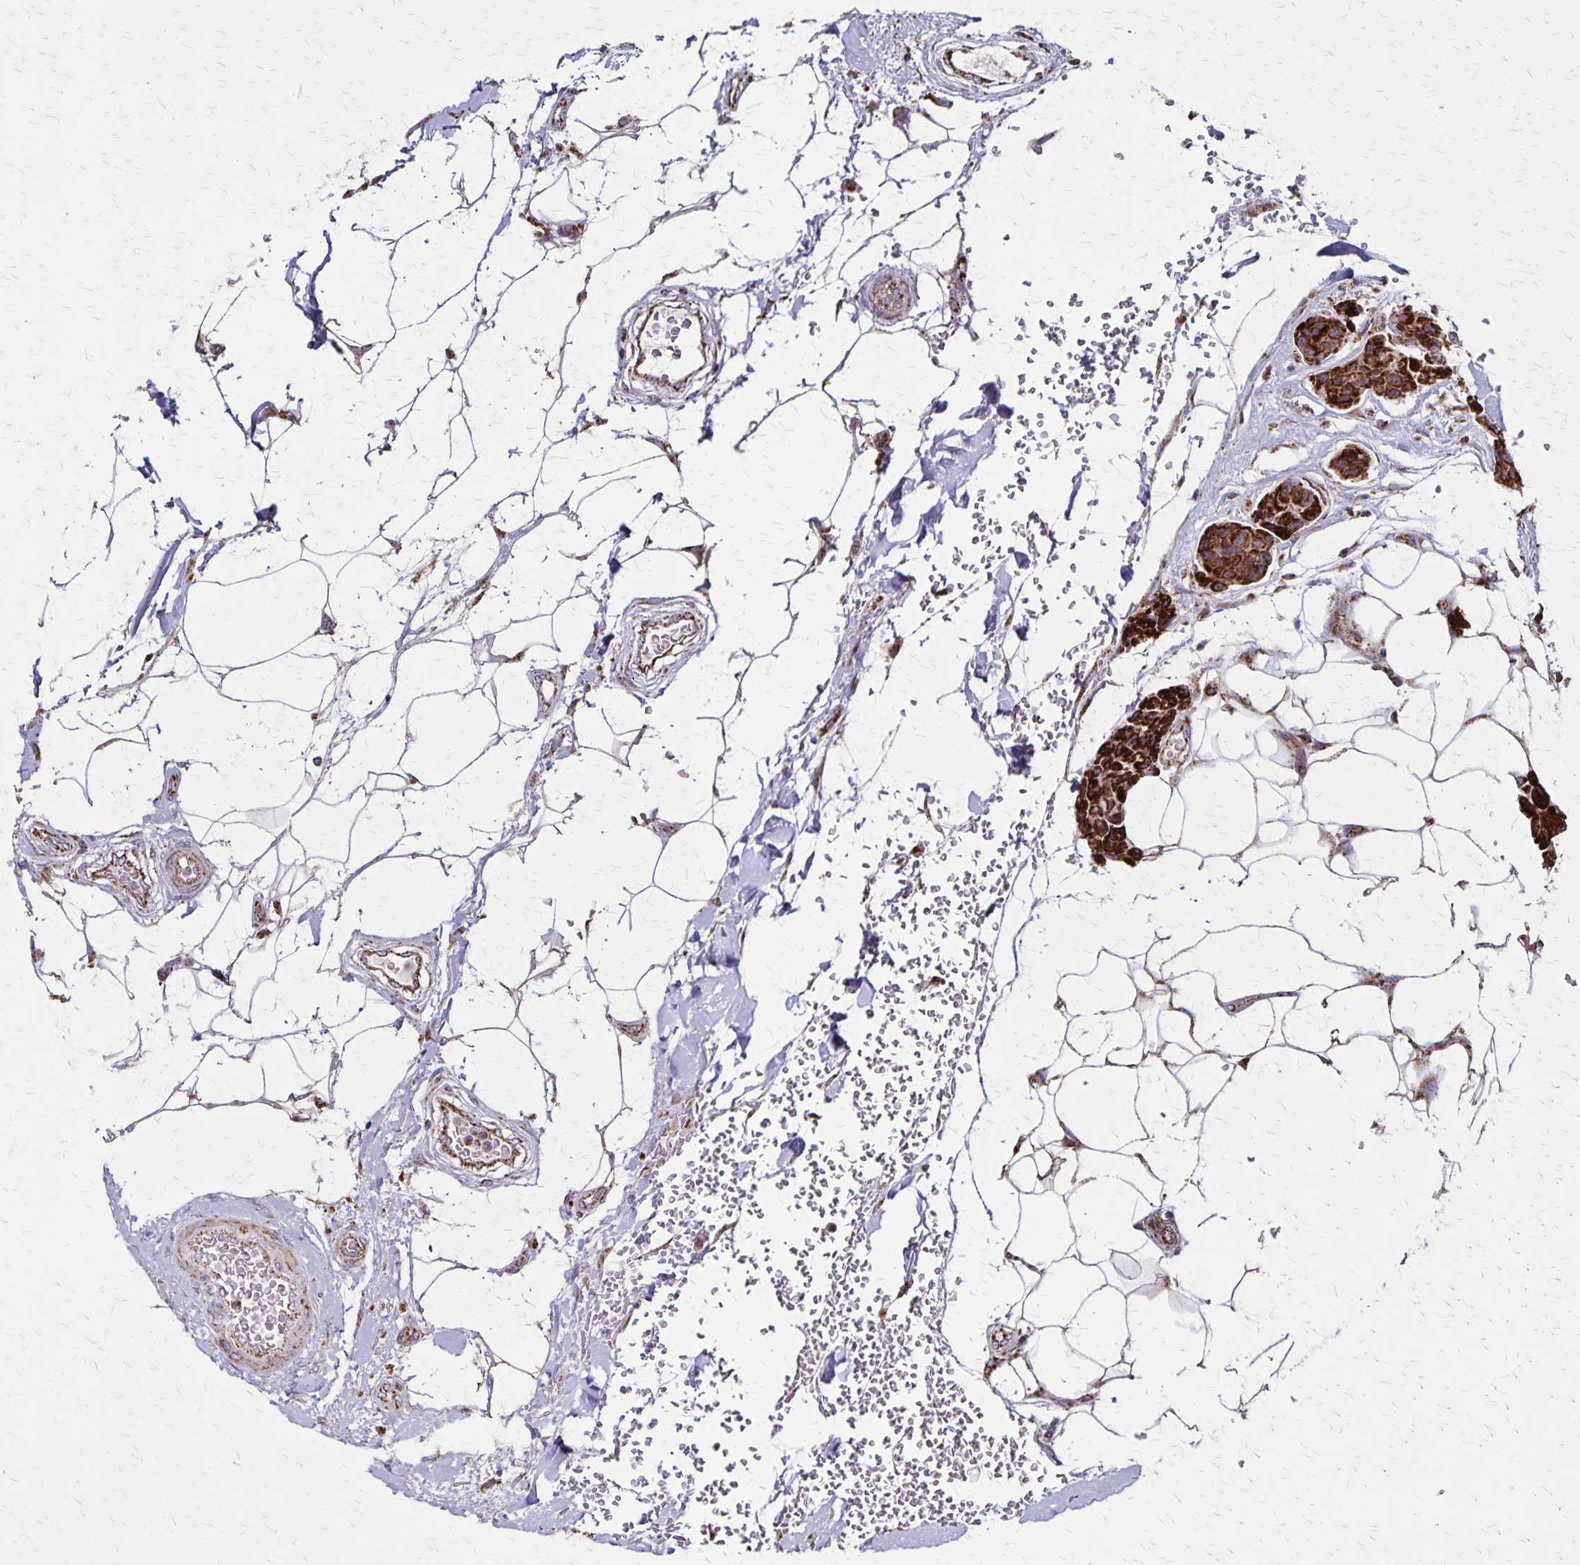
{"staining": {"intensity": "strong", "quantity": ">75%", "location": "cytoplasmic/membranous"}, "tissue": "breast cancer", "cell_type": "Tumor cells", "image_type": "cancer", "snomed": [{"axis": "morphology", "description": "Duct carcinoma"}, {"axis": "topography", "description": "Breast"}, {"axis": "topography", "description": "Lymph node"}], "caption": "Protein analysis of intraductal carcinoma (breast) tissue exhibits strong cytoplasmic/membranous staining in about >75% of tumor cells.", "gene": "NFS1", "patient": {"sex": "female", "age": 80}}